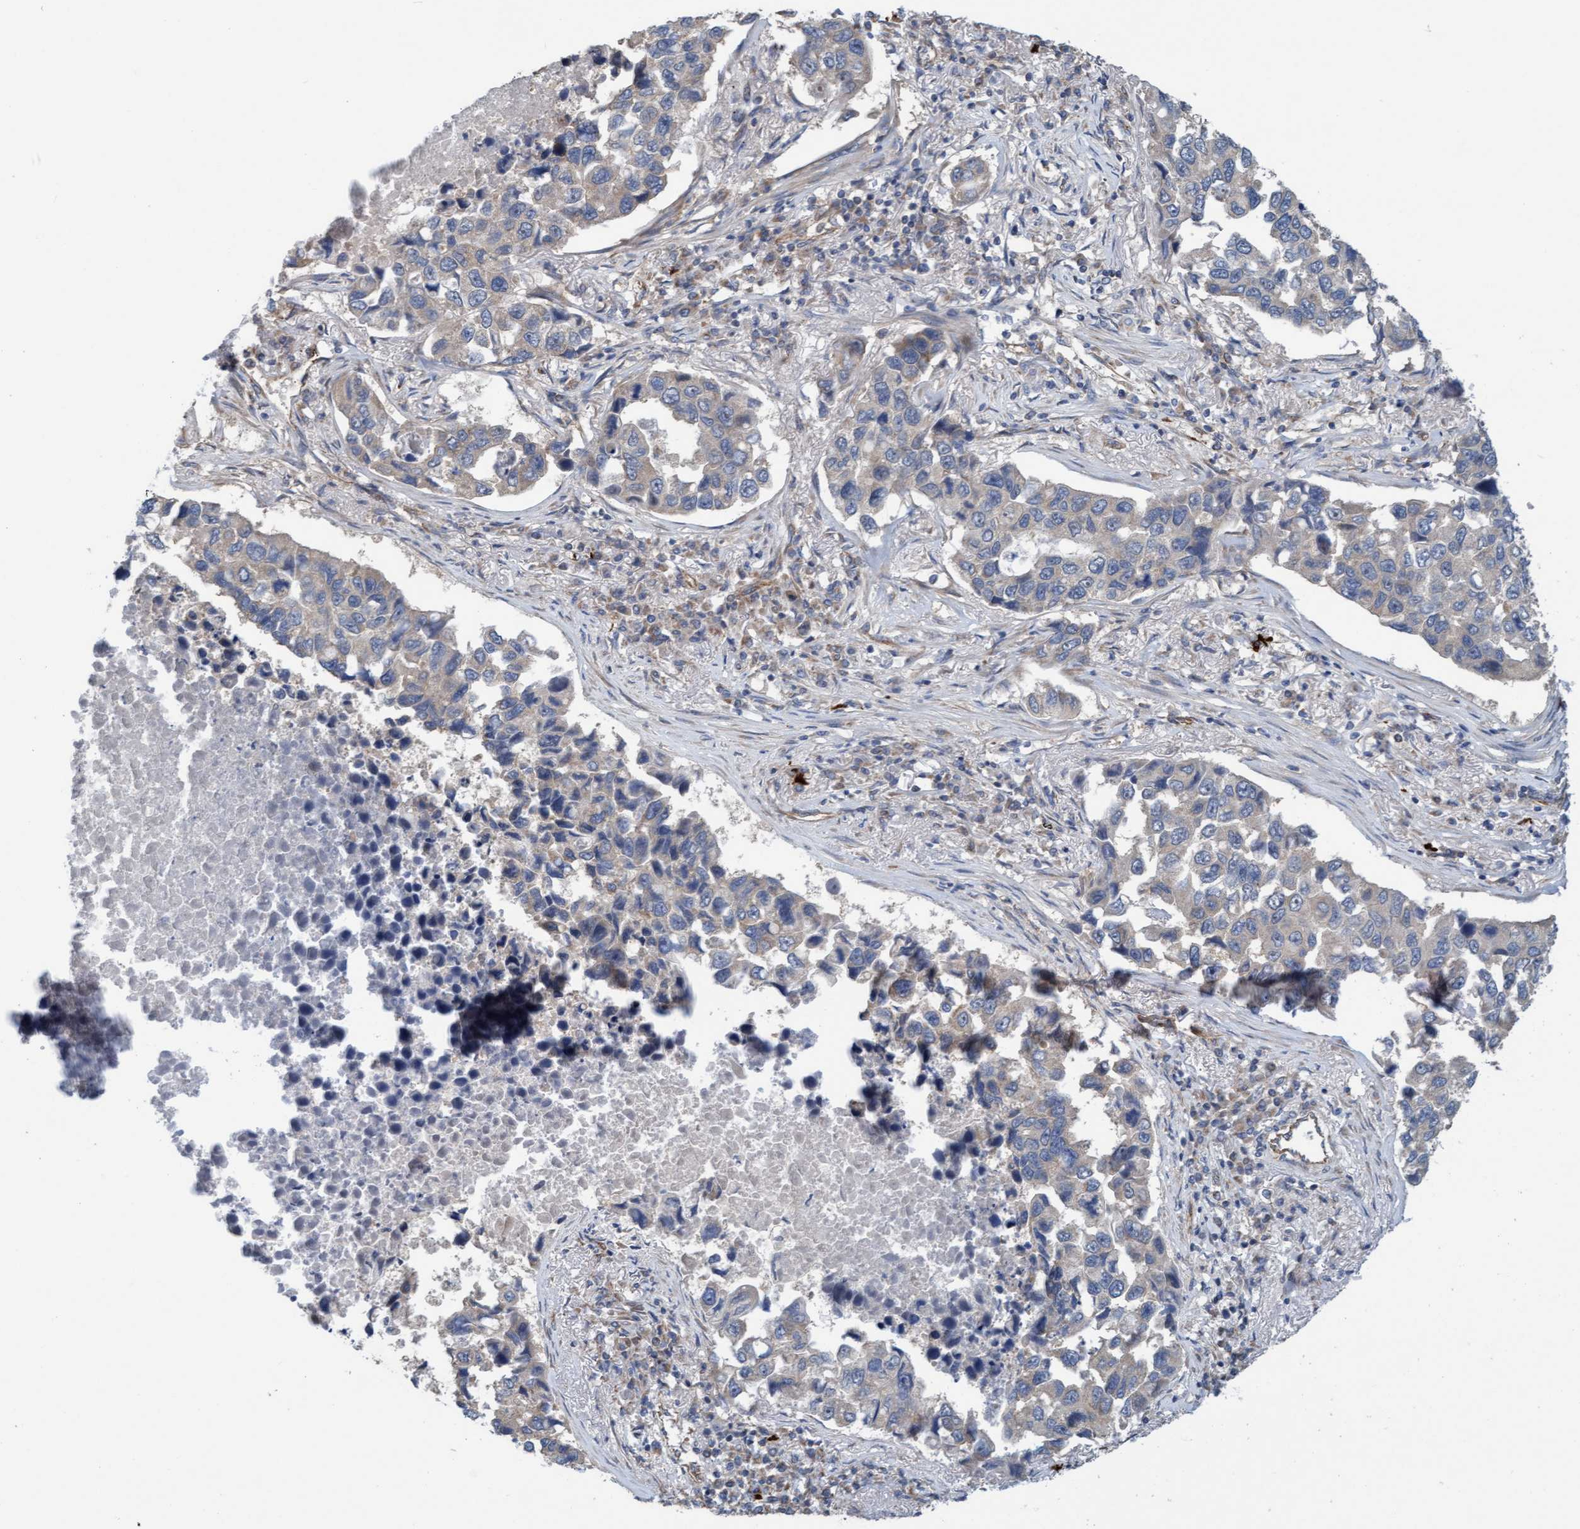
{"staining": {"intensity": "weak", "quantity": "<25%", "location": "cytoplasmic/membranous"}, "tissue": "lung cancer", "cell_type": "Tumor cells", "image_type": "cancer", "snomed": [{"axis": "morphology", "description": "Adenocarcinoma, NOS"}, {"axis": "topography", "description": "Lung"}], "caption": "Immunohistochemistry micrograph of lung adenocarcinoma stained for a protein (brown), which demonstrates no staining in tumor cells.", "gene": "ZNF566", "patient": {"sex": "male", "age": 64}}